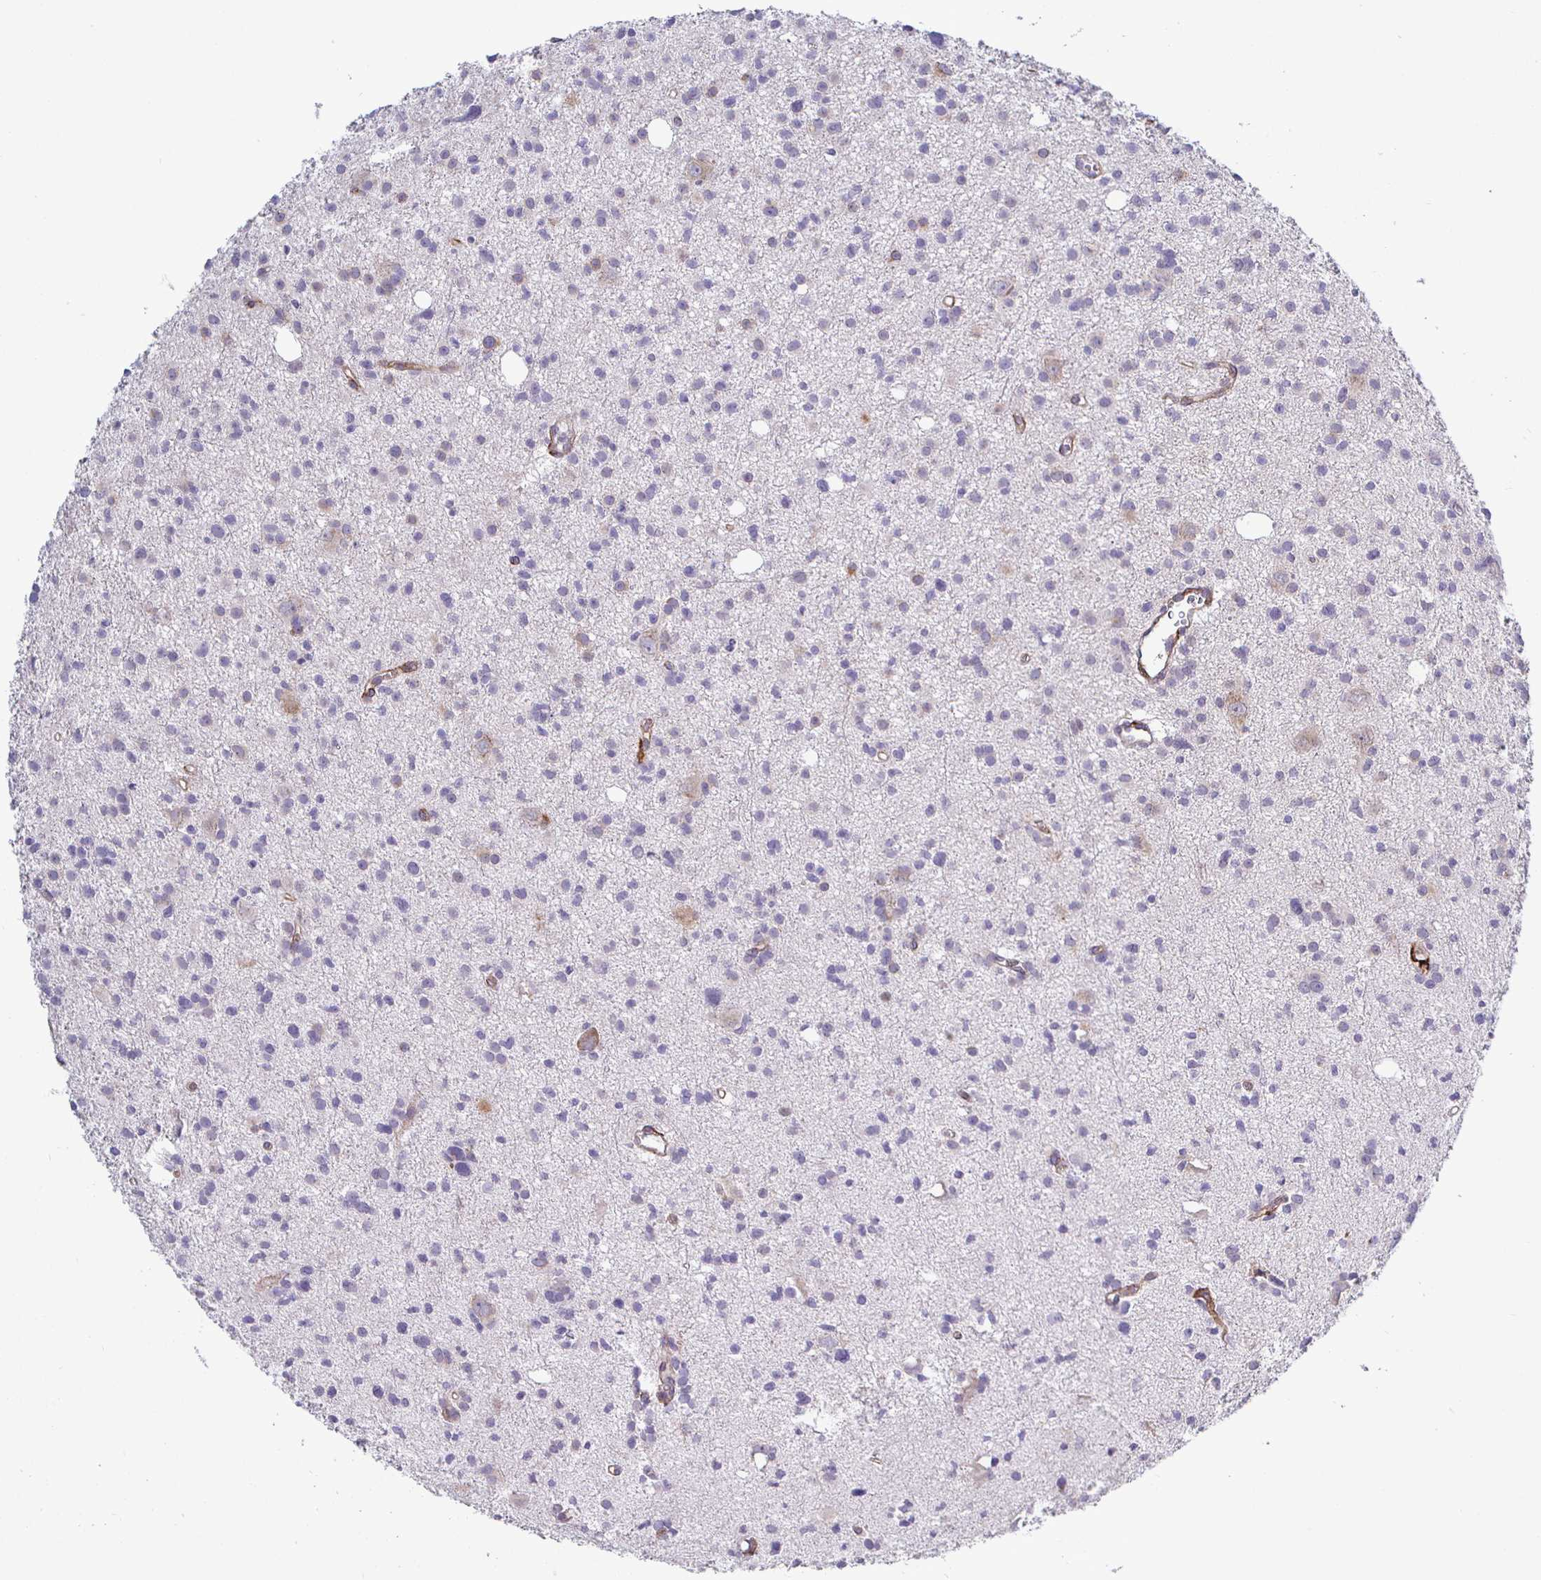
{"staining": {"intensity": "negative", "quantity": "none", "location": "none"}, "tissue": "glioma", "cell_type": "Tumor cells", "image_type": "cancer", "snomed": [{"axis": "morphology", "description": "Glioma, malignant, High grade"}, {"axis": "topography", "description": "Brain"}], "caption": "DAB (3,3'-diaminobenzidine) immunohistochemical staining of human high-grade glioma (malignant) exhibits no significant positivity in tumor cells.", "gene": "P4HA2", "patient": {"sex": "male", "age": 23}}